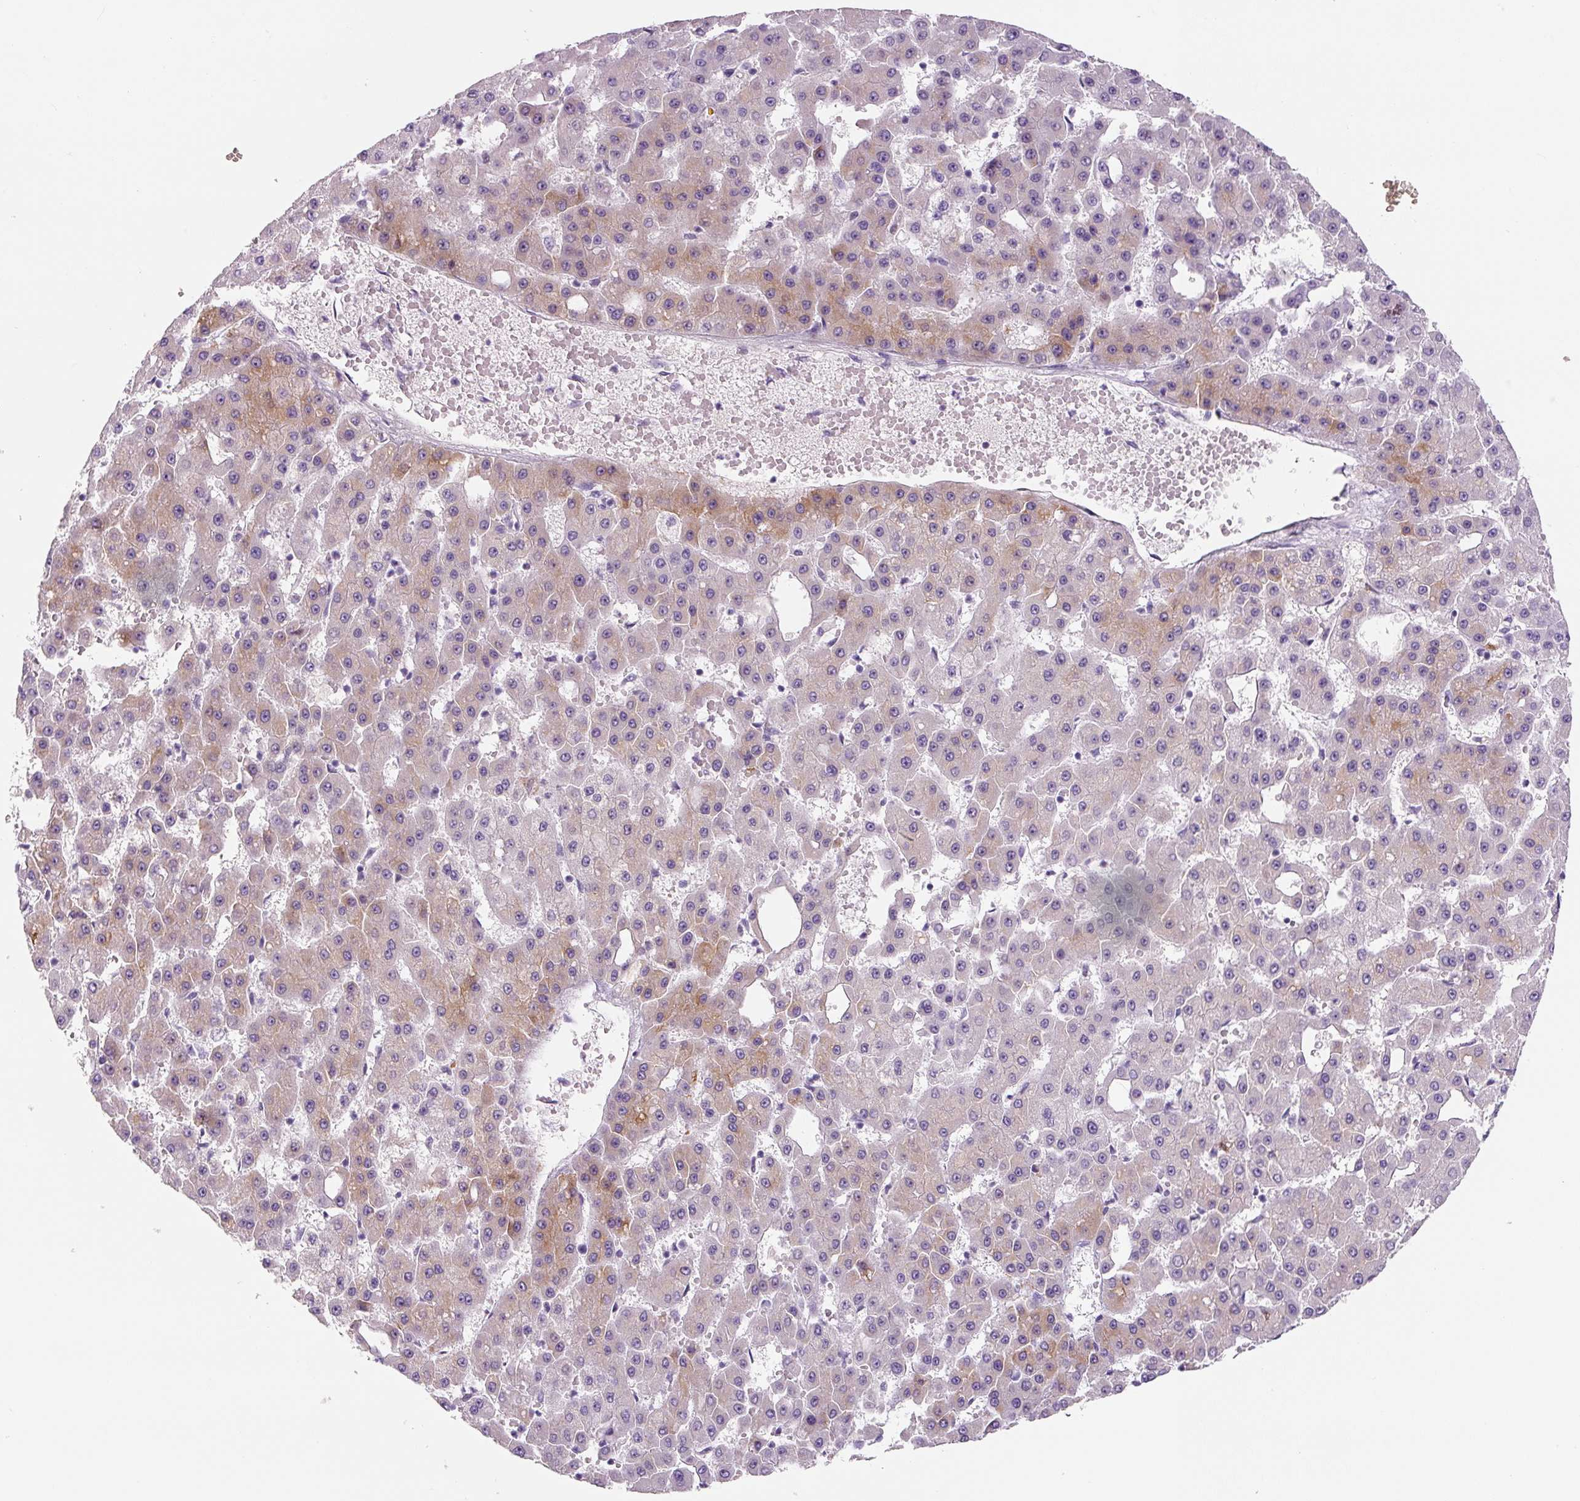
{"staining": {"intensity": "weak", "quantity": "<25%", "location": "cytoplasmic/membranous"}, "tissue": "liver cancer", "cell_type": "Tumor cells", "image_type": "cancer", "snomed": [{"axis": "morphology", "description": "Carcinoma, Hepatocellular, NOS"}, {"axis": "topography", "description": "Liver"}], "caption": "Immunohistochemistry of human liver cancer (hepatocellular carcinoma) shows no staining in tumor cells. (DAB IHC, high magnification).", "gene": "YIF1B", "patient": {"sex": "male", "age": 47}}